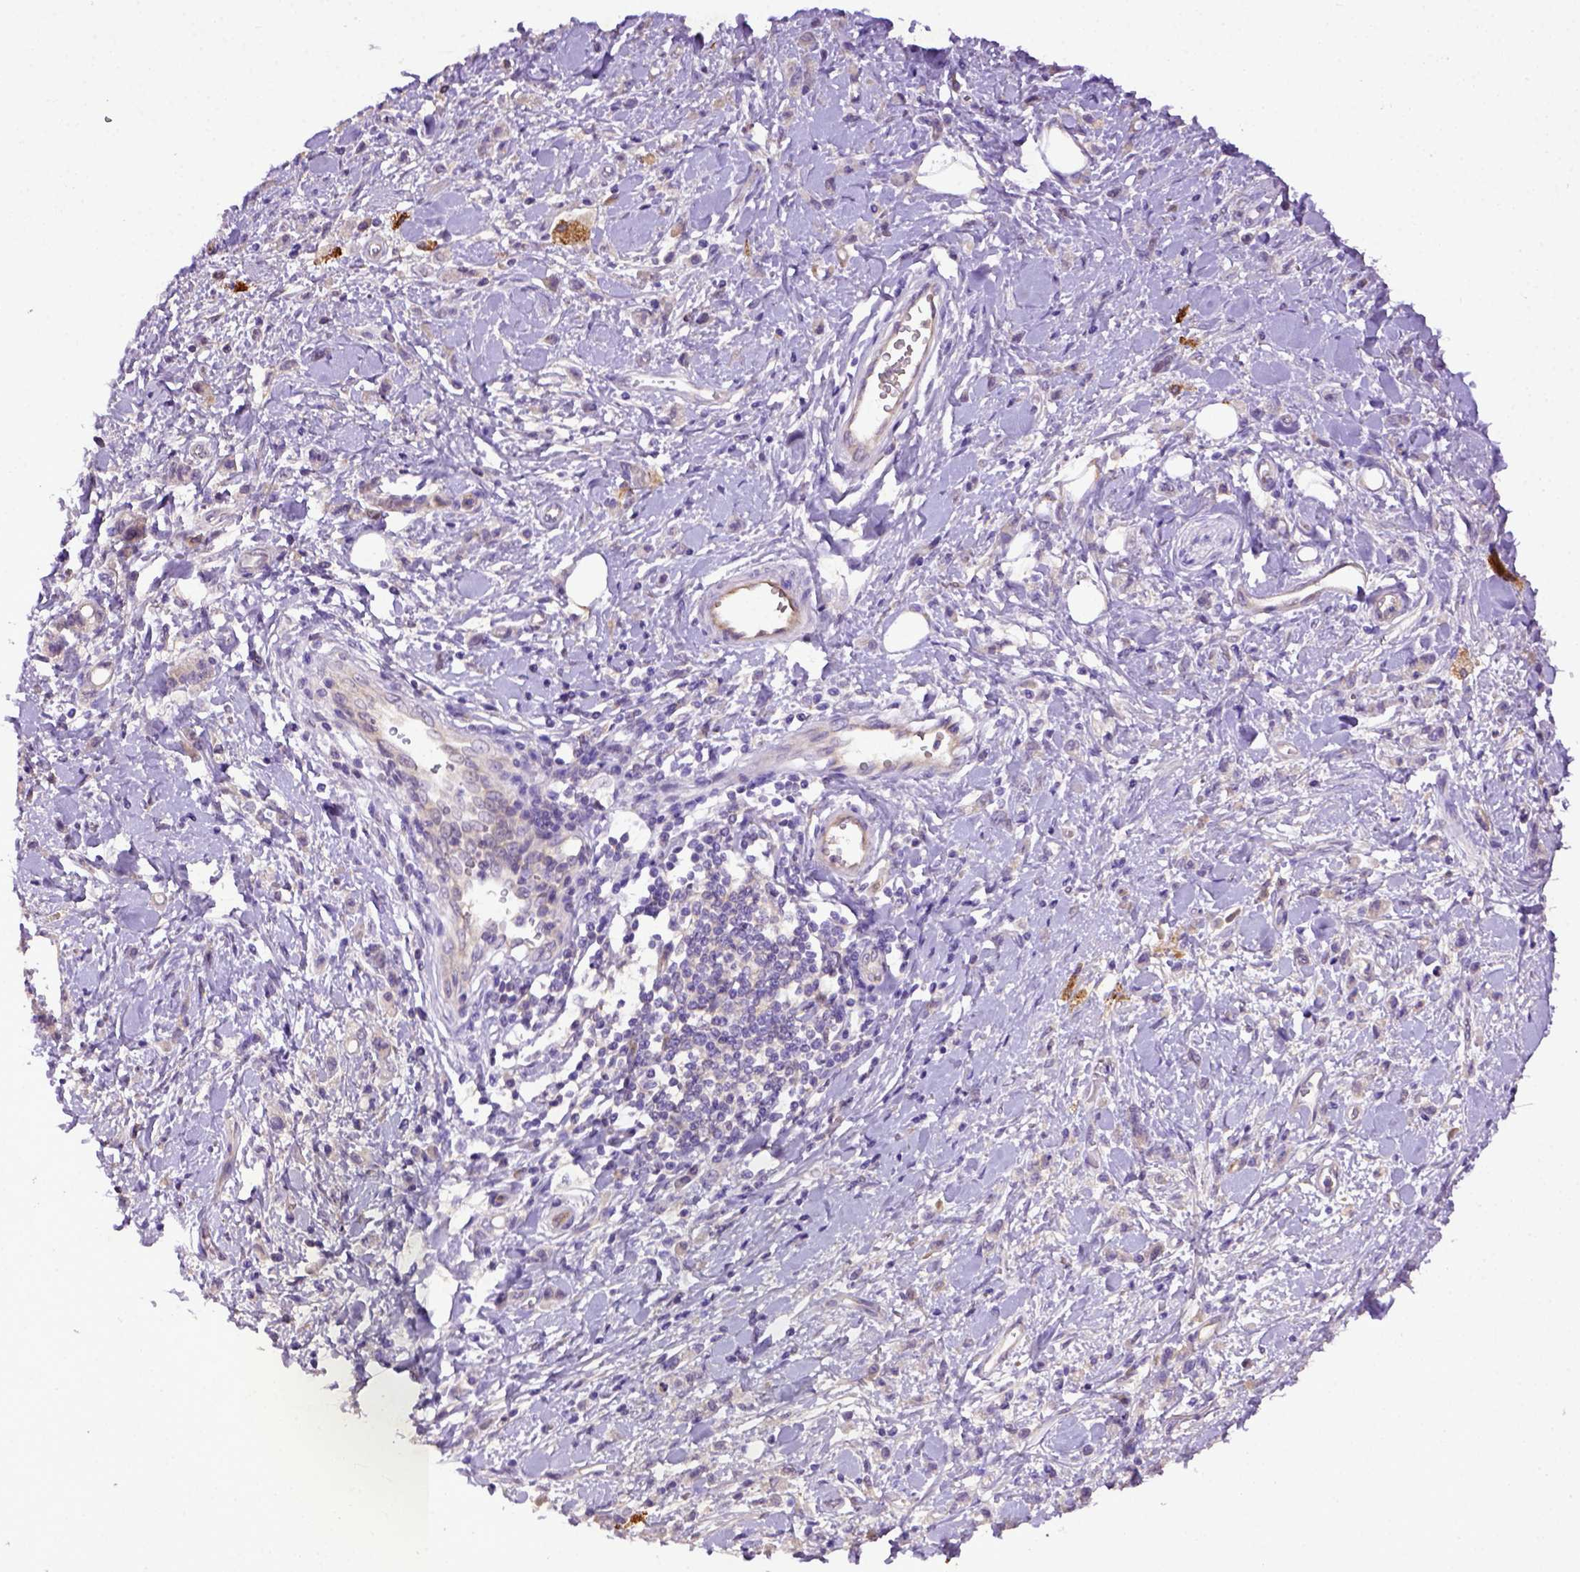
{"staining": {"intensity": "weak", "quantity": "25%-75%", "location": "cytoplasmic/membranous"}, "tissue": "stomach cancer", "cell_type": "Tumor cells", "image_type": "cancer", "snomed": [{"axis": "morphology", "description": "Adenocarcinoma, NOS"}, {"axis": "topography", "description": "Stomach"}], "caption": "An immunohistochemistry (IHC) photomicrograph of neoplastic tissue is shown. Protein staining in brown shows weak cytoplasmic/membranous positivity in stomach cancer (adenocarcinoma) within tumor cells.", "gene": "DEPDC1B", "patient": {"sex": "male", "age": 77}}